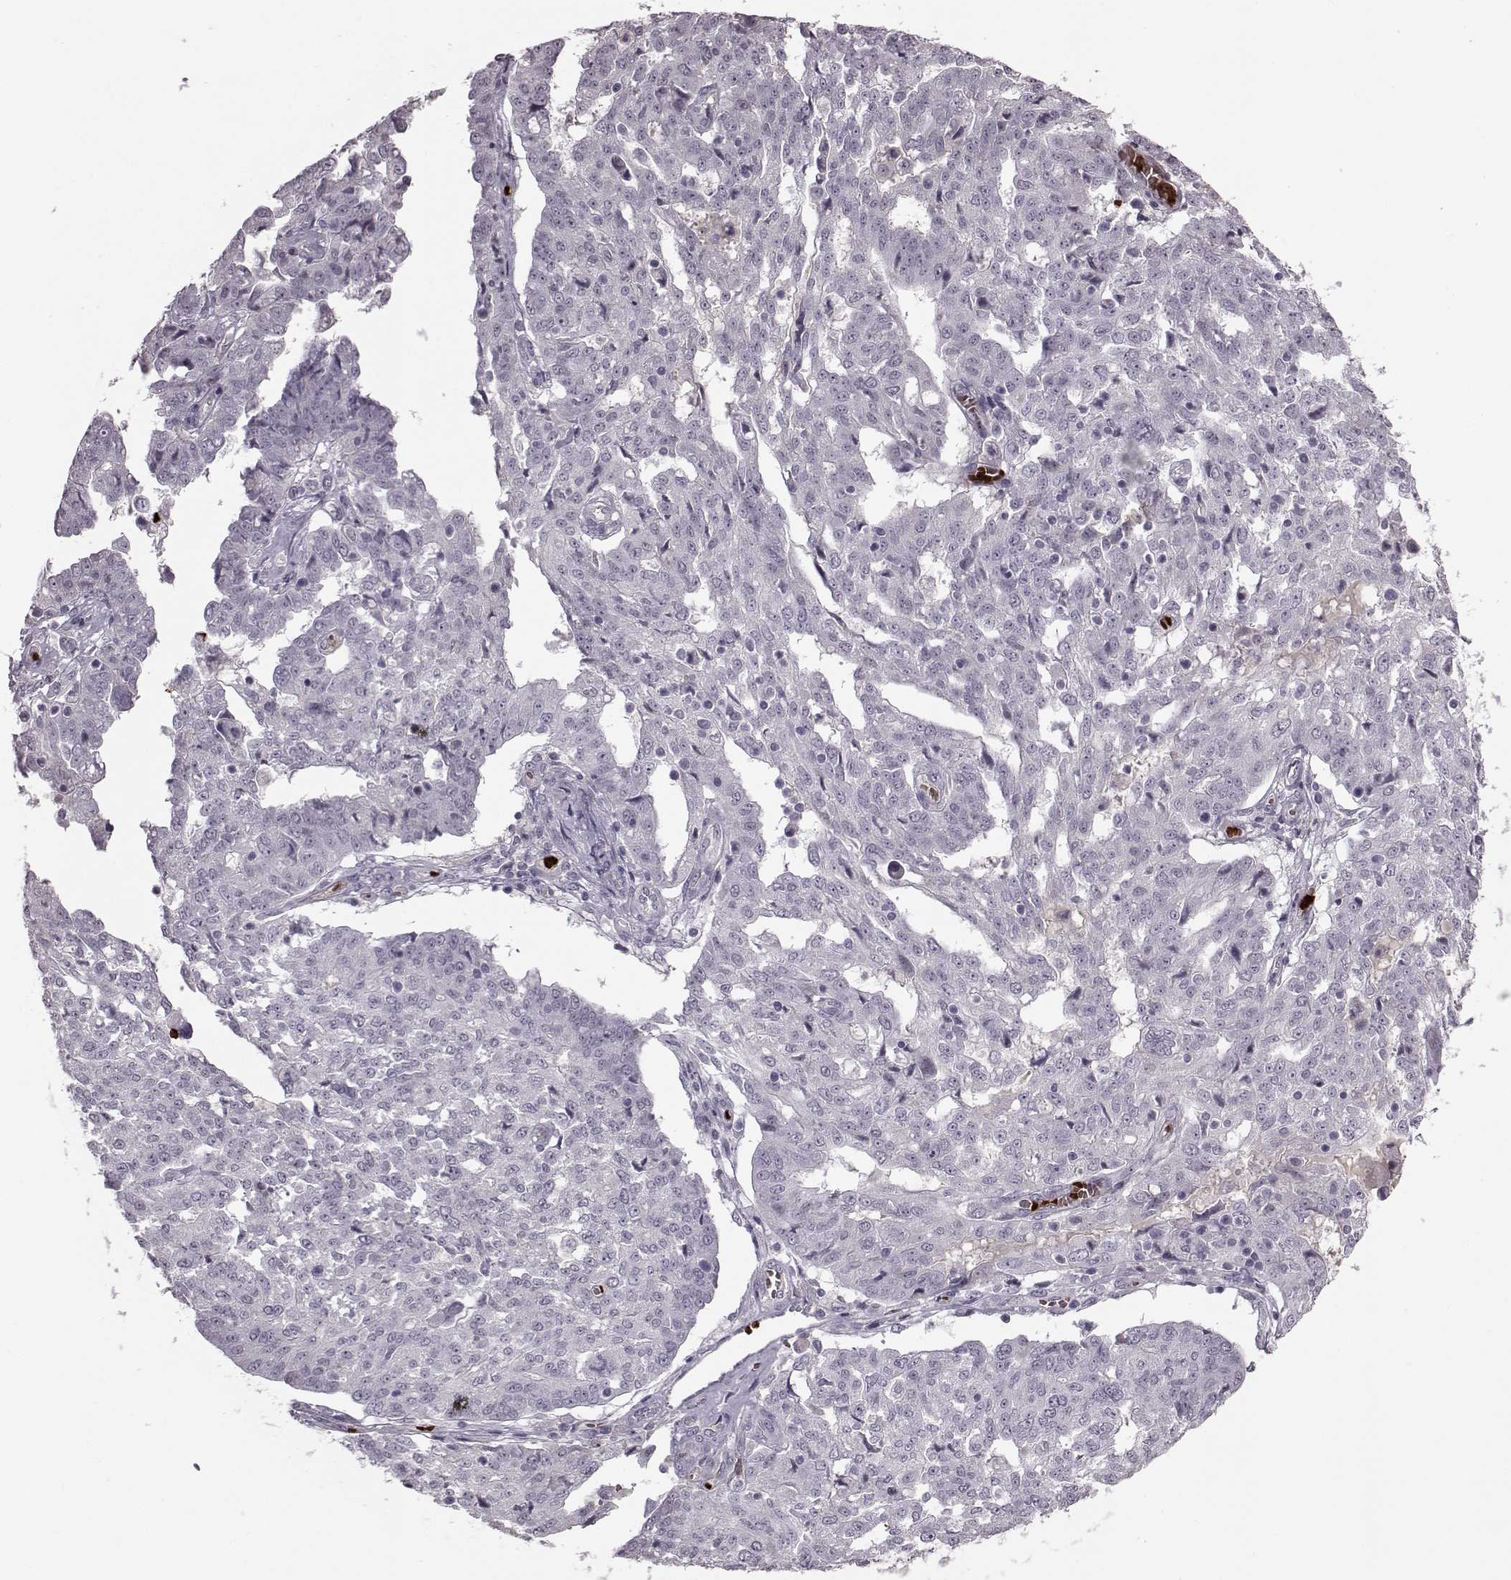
{"staining": {"intensity": "negative", "quantity": "none", "location": "none"}, "tissue": "ovarian cancer", "cell_type": "Tumor cells", "image_type": "cancer", "snomed": [{"axis": "morphology", "description": "Cystadenocarcinoma, serous, NOS"}, {"axis": "topography", "description": "Ovary"}], "caption": "Ovarian cancer (serous cystadenocarcinoma) stained for a protein using IHC demonstrates no staining tumor cells.", "gene": "PROP1", "patient": {"sex": "female", "age": 67}}